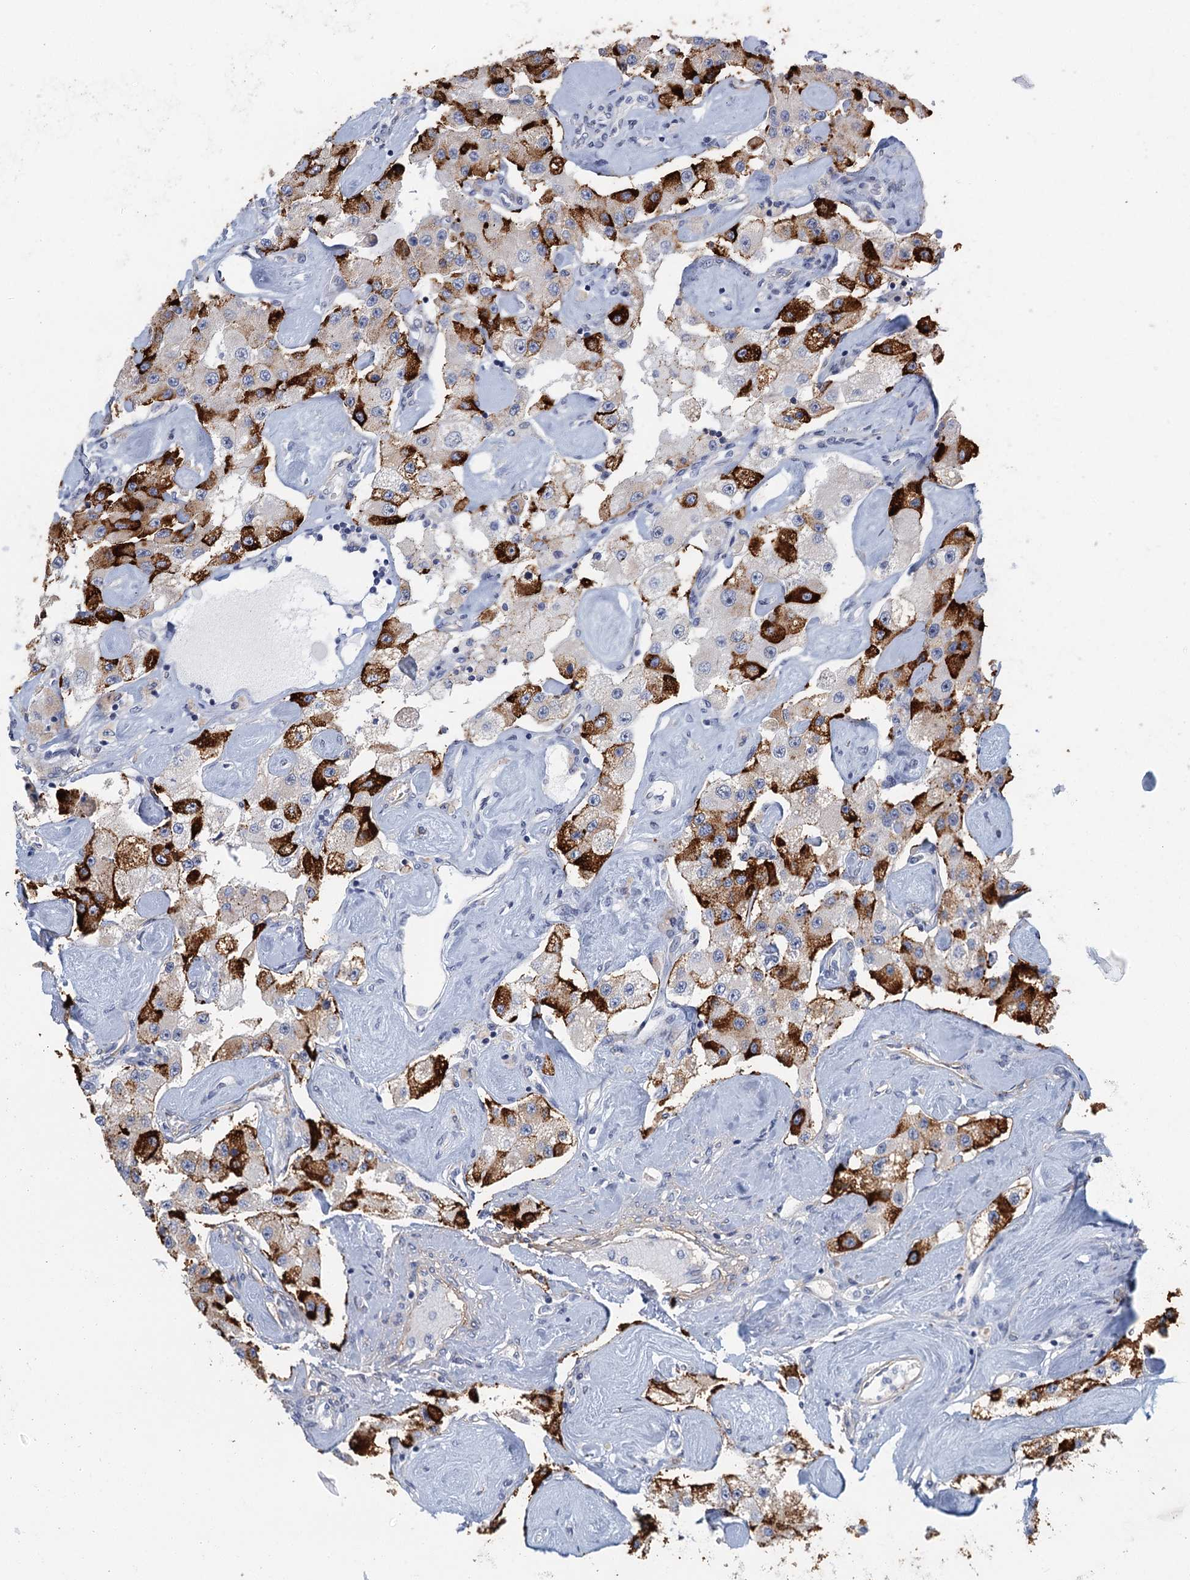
{"staining": {"intensity": "strong", "quantity": "25%-75%", "location": "cytoplasmic/membranous"}, "tissue": "carcinoid", "cell_type": "Tumor cells", "image_type": "cancer", "snomed": [{"axis": "morphology", "description": "Carcinoid, malignant, NOS"}, {"axis": "topography", "description": "Pancreas"}], "caption": "Carcinoid (malignant) was stained to show a protein in brown. There is high levels of strong cytoplasmic/membranous positivity in approximately 25%-75% of tumor cells. The staining is performed using DAB (3,3'-diaminobenzidine) brown chromogen to label protein expression. The nuclei are counter-stained blue using hematoxylin.", "gene": "ZNF527", "patient": {"sex": "male", "age": 41}}